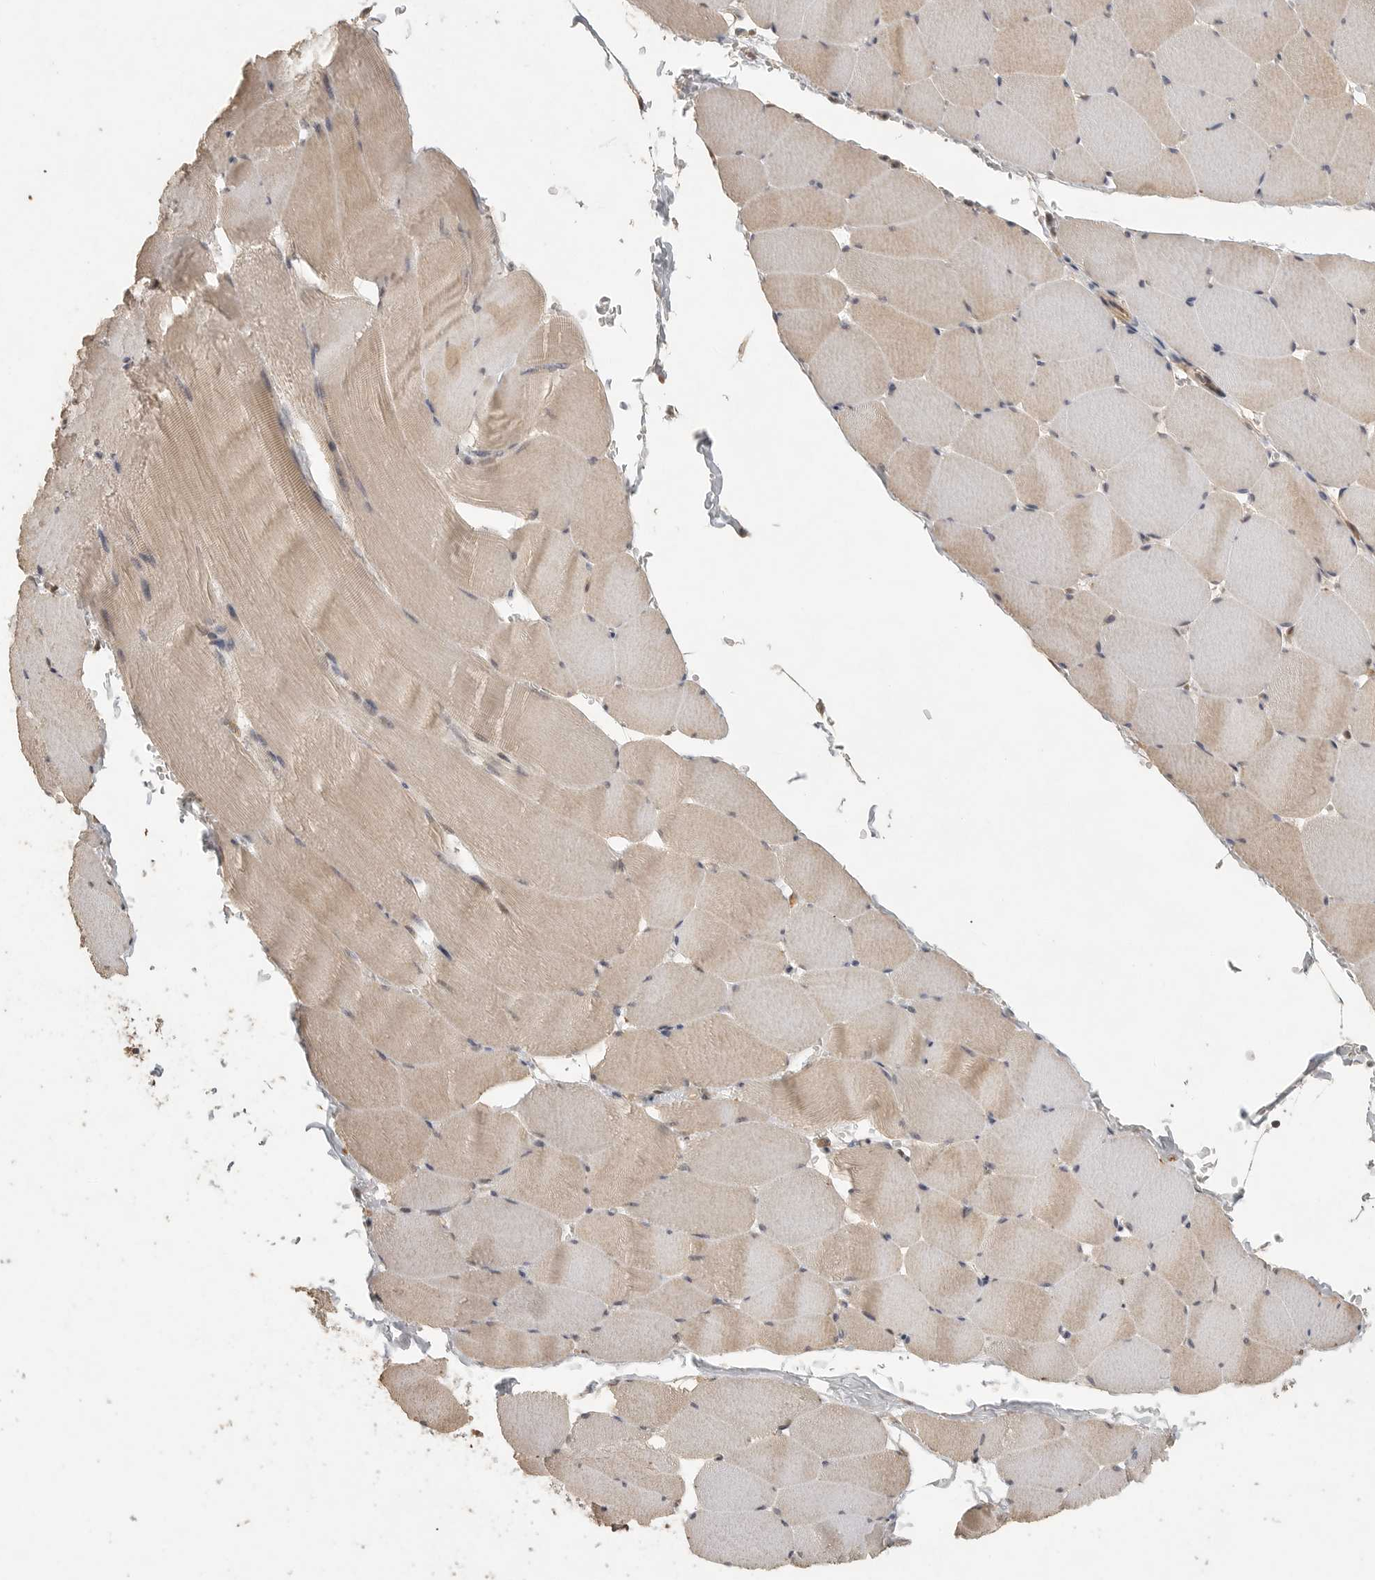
{"staining": {"intensity": "weak", "quantity": "<25%", "location": "cytoplasmic/membranous"}, "tissue": "skeletal muscle", "cell_type": "Myocytes", "image_type": "normal", "snomed": [{"axis": "morphology", "description": "Normal tissue, NOS"}, {"axis": "topography", "description": "Skeletal muscle"}], "caption": "An image of skeletal muscle stained for a protein reveals no brown staining in myocytes. (Brightfield microscopy of DAB IHC at high magnification).", "gene": "DFFA", "patient": {"sex": "male", "age": 62}}